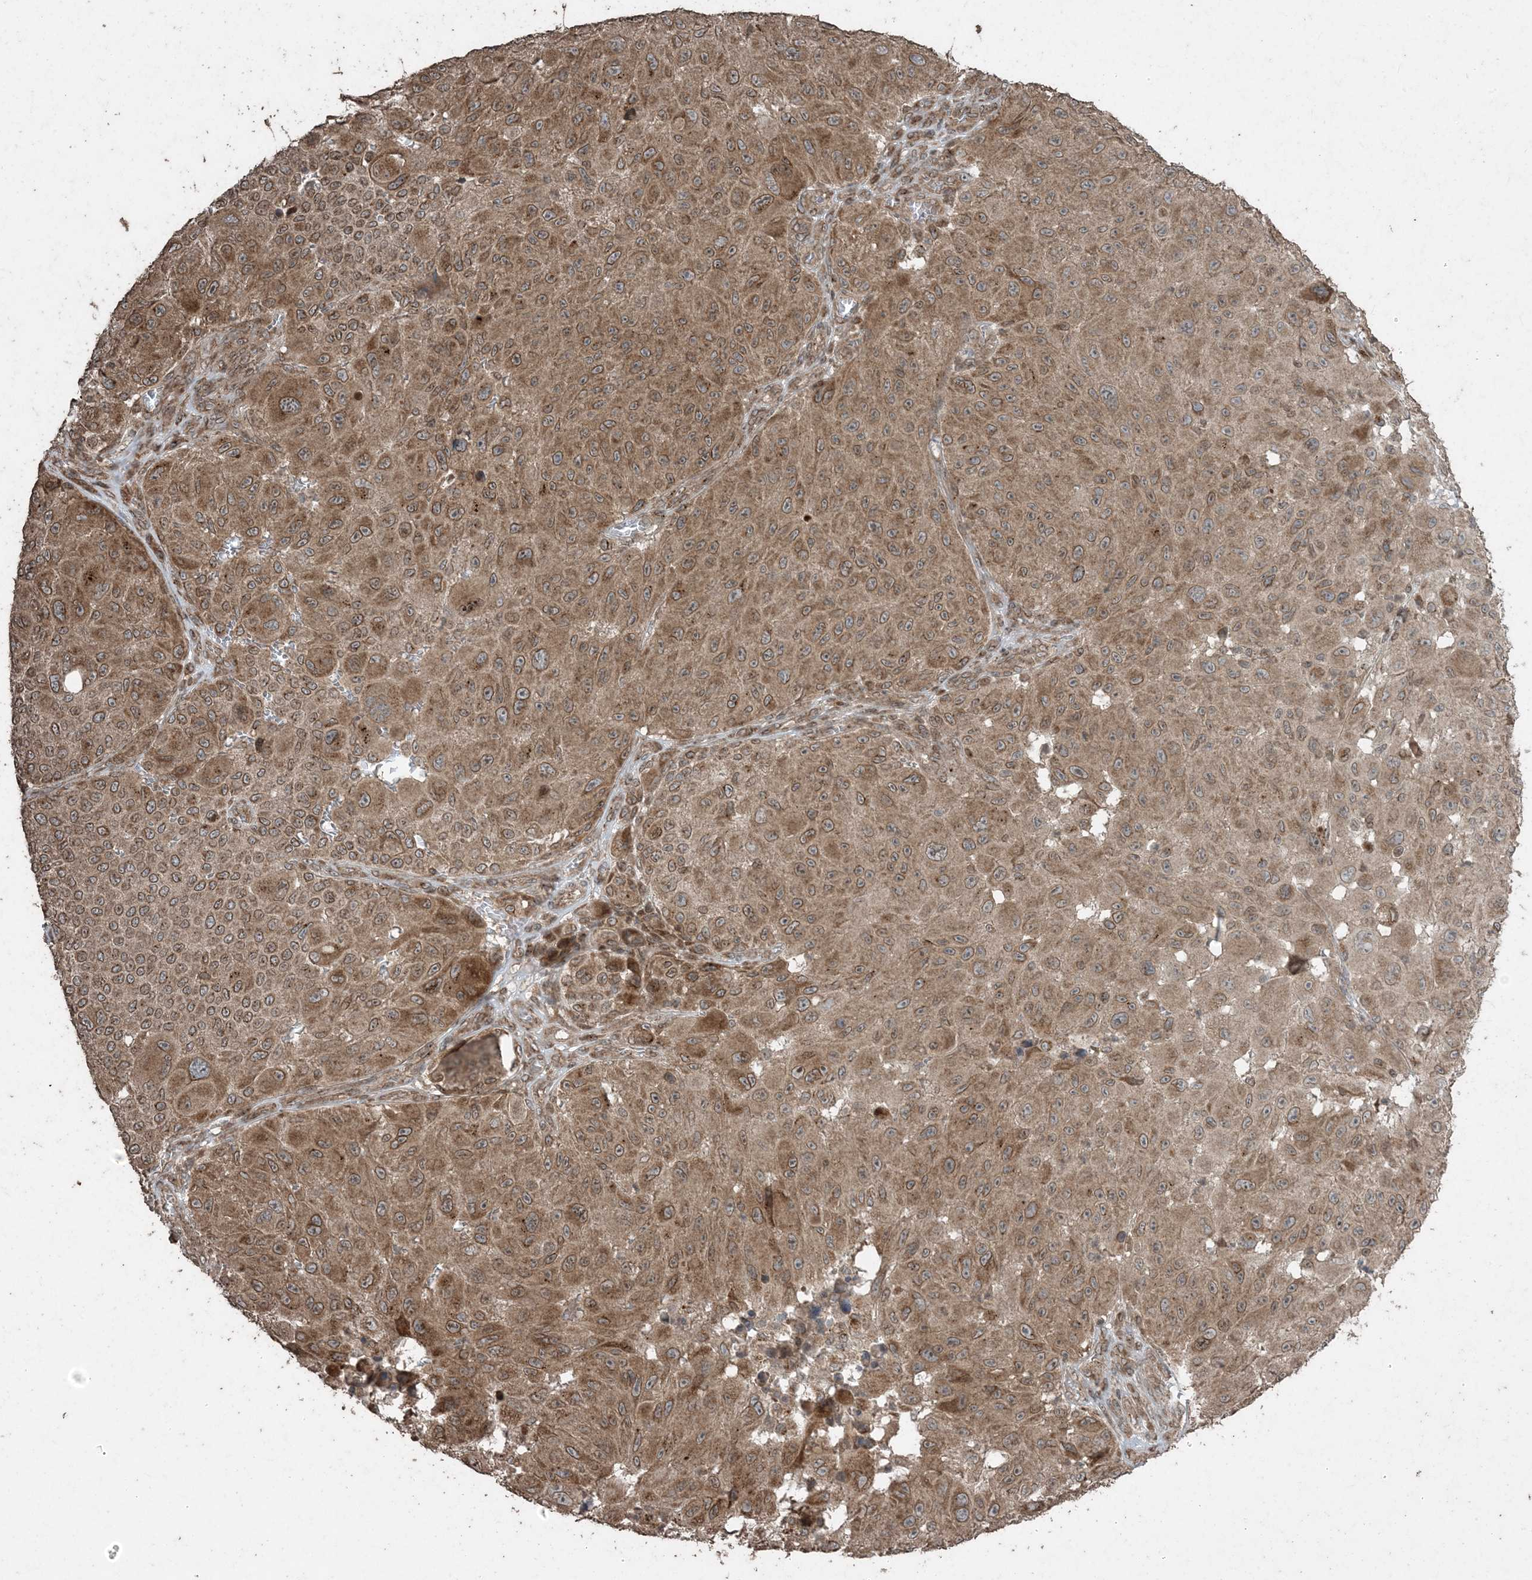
{"staining": {"intensity": "moderate", "quantity": ">75%", "location": "cytoplasmic/membranous"}, "tissue": "melanoma", "cell_type": "Tumor cells", "image_type": "cancer", "snomed": [{"axis": "morphology", "description": "Malignant melanoma, NOS"}, {"axis": "topography", "description": "Skin"}], "caption": "A histopathology image of melanoma stained for a protein reveals moderate cytoplasmic/membranous brown staining in tumor cells.", "gene": "DDX19B", "patient": {"sex": "male", "age": 83}}